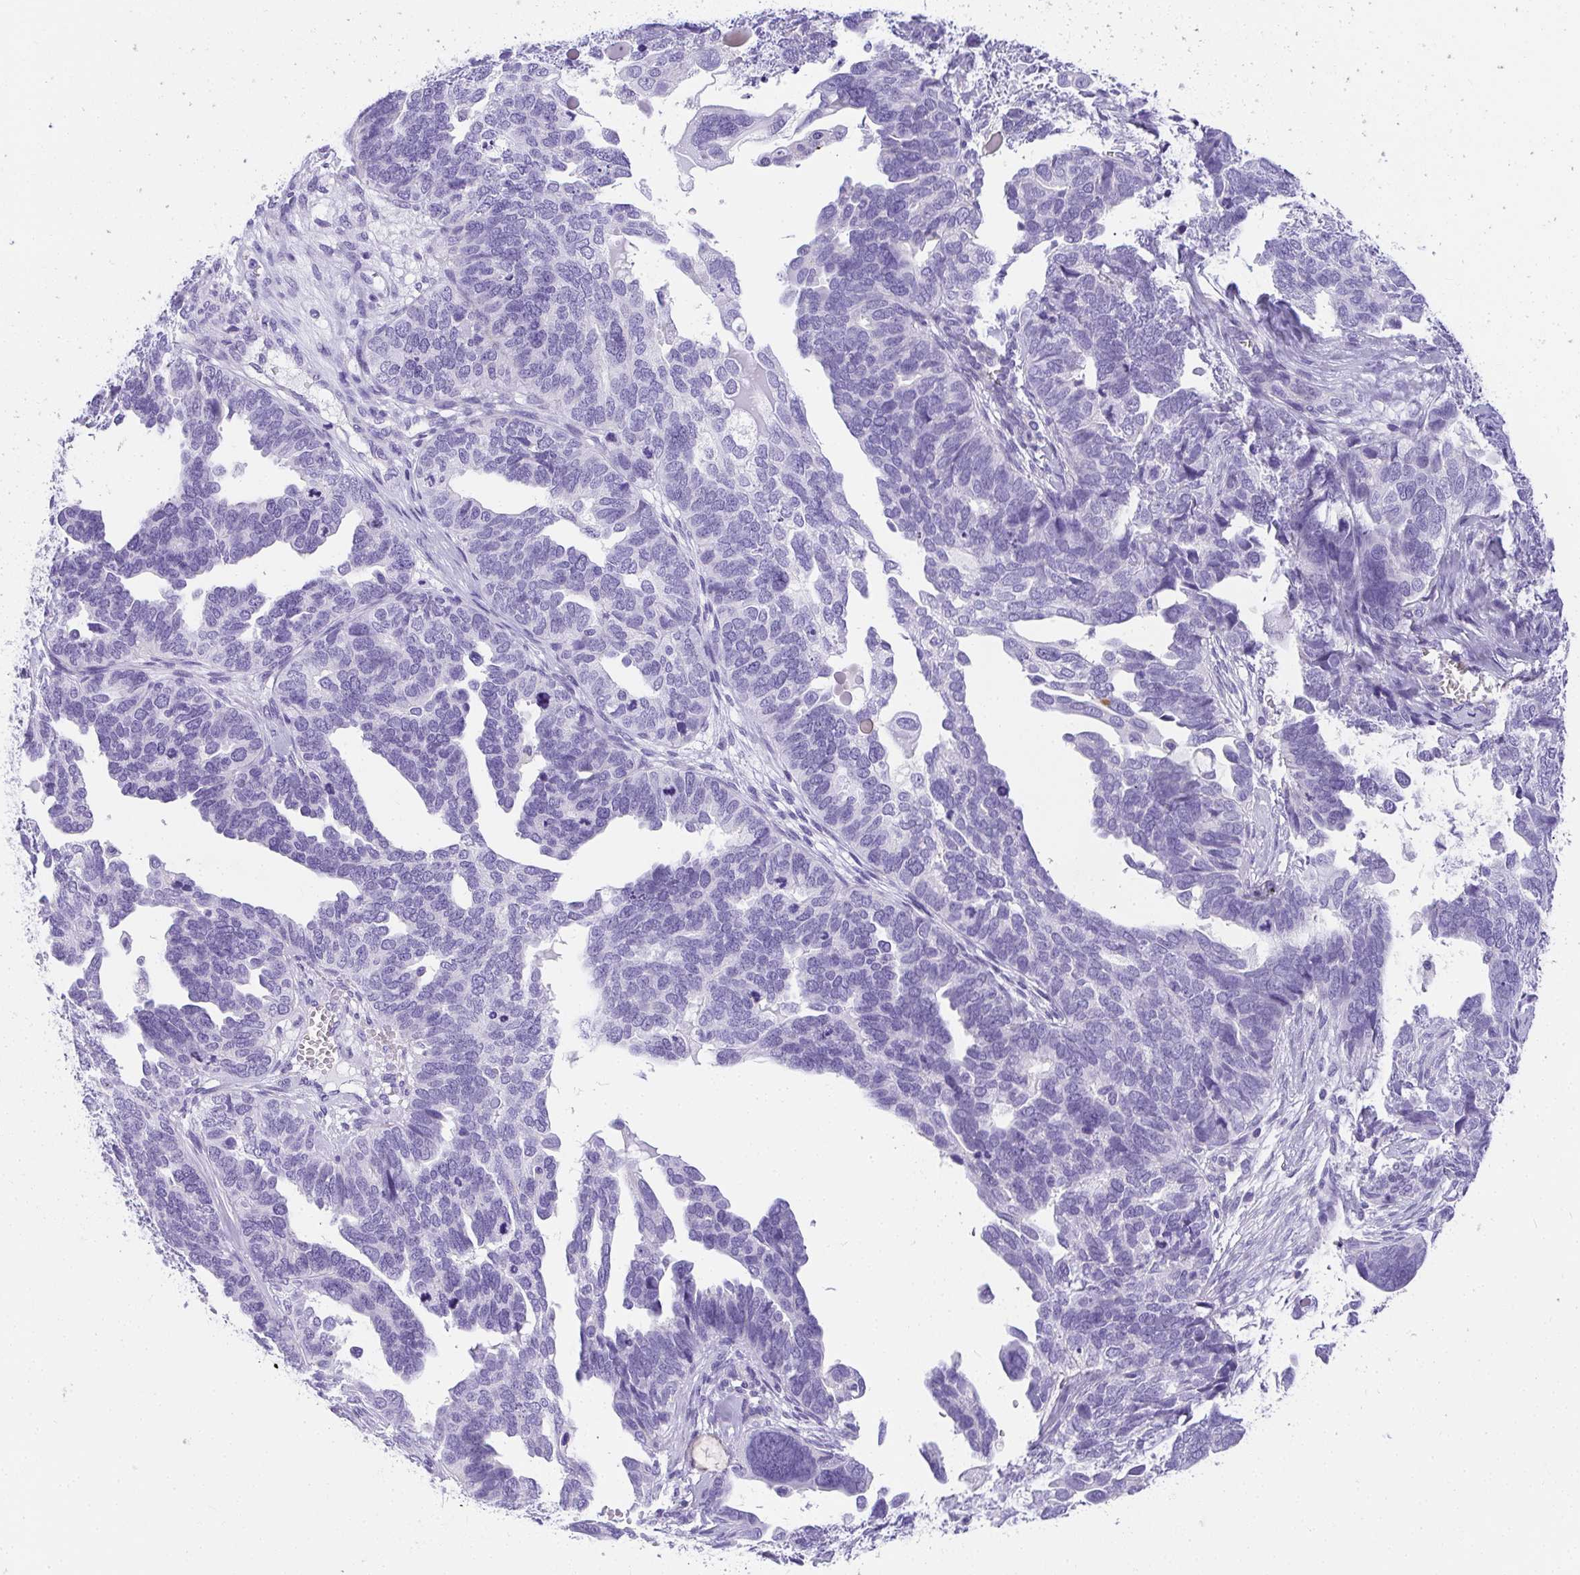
{"staining": {"intensity": "negative", "quantity": "none", "location": "none"}, "tissue": "ovarian cancer", "cell_type": "Tumor cells", "image_type": "cancer", "snomed": [{"axis": "morphology", "description": "Cystadenocarcinoma, serous, NOS"}, {"axis": "topography", "description": "Ovary"}], "caption": "Tumor cells are negative for protein expression in human ovarian cancer (serous cystadenocarcinoma).", "gene": "AVIL", "patient": {"sex": "female", "age": 51}}